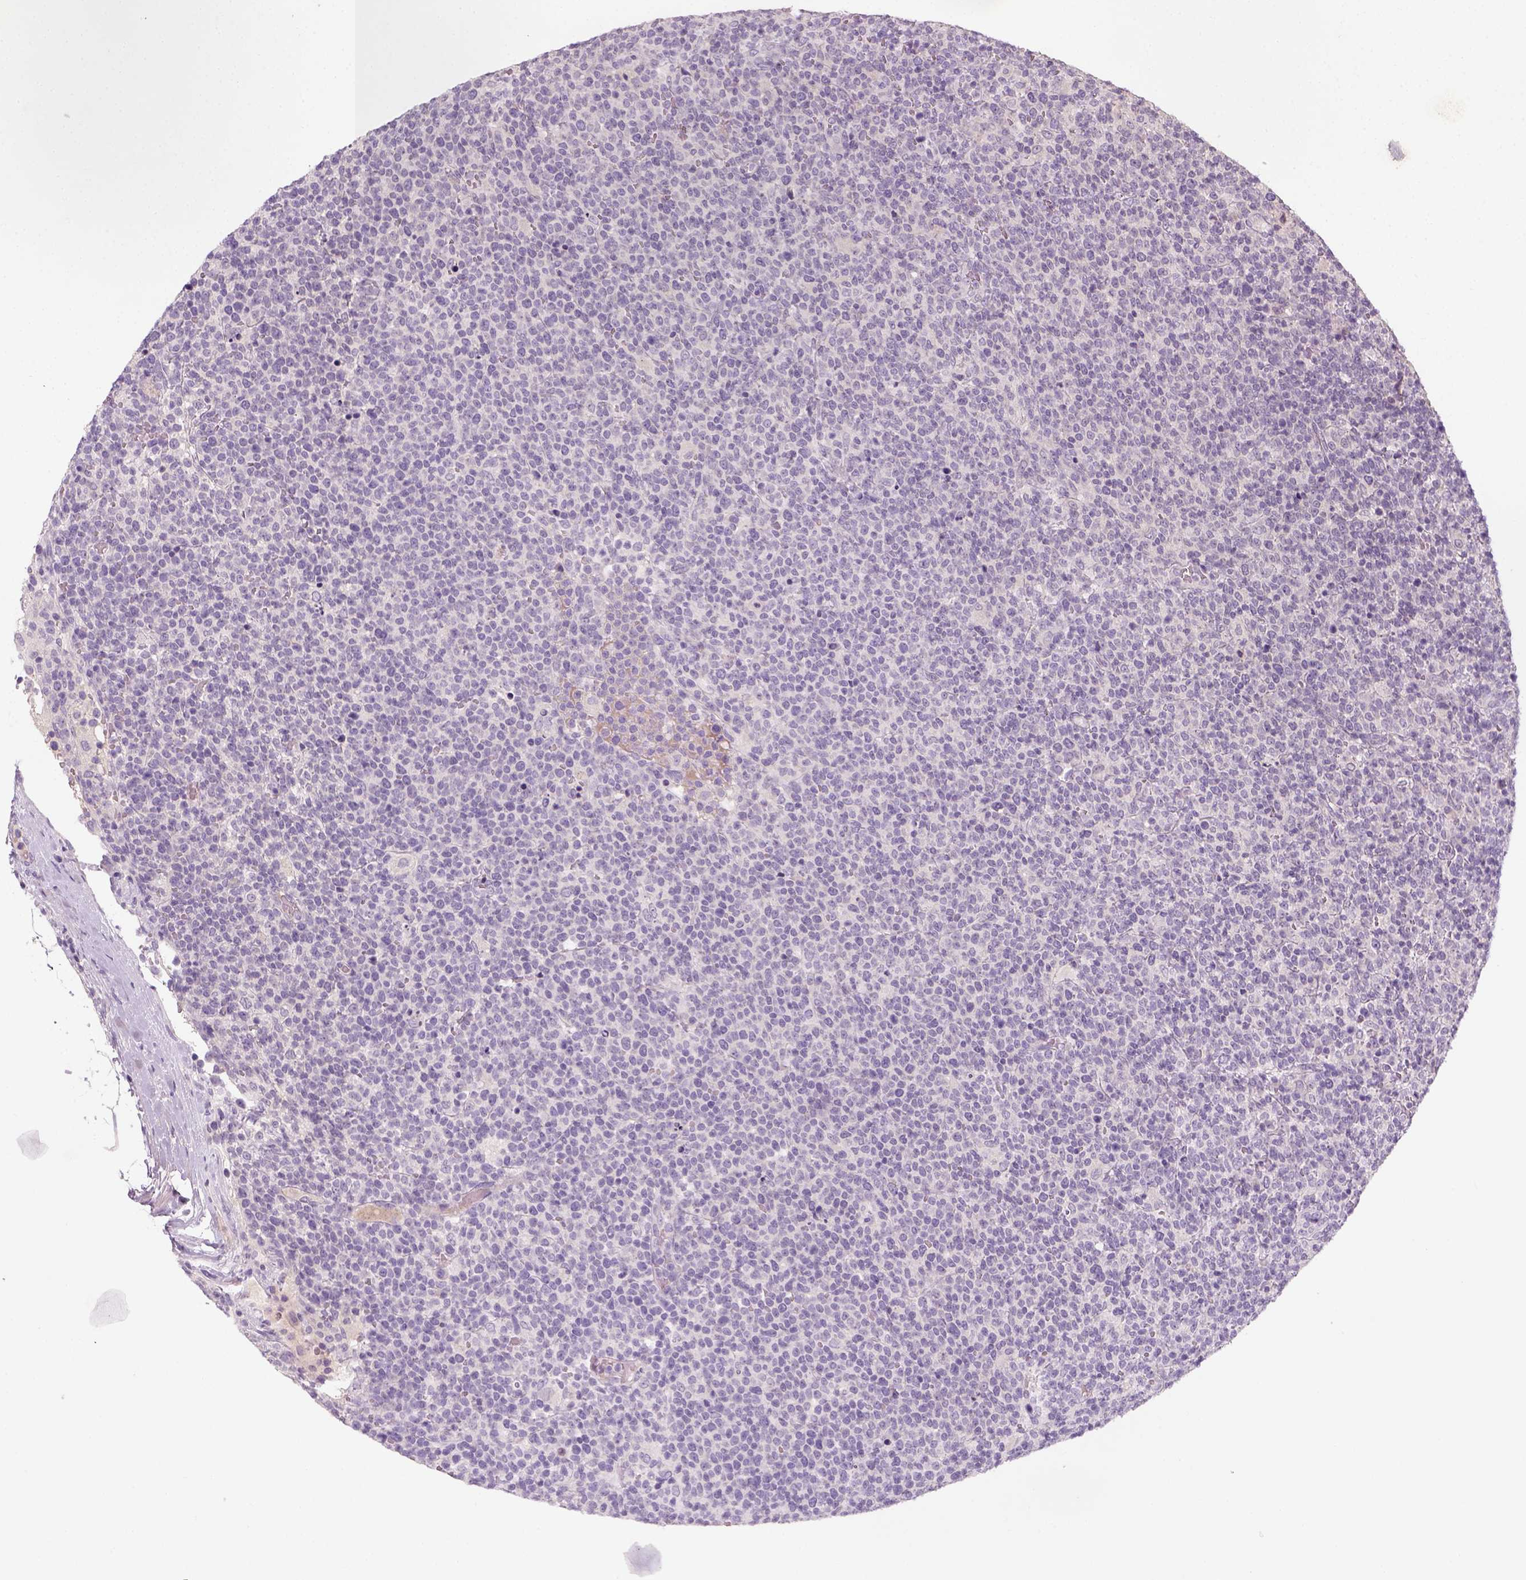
{"staining": {"intensity": "negative", "quantity": "none", "location": "none"}, "tissue": "lymphoma", "cell_type": "Tumor cells", "image_type": "cancer", "snomed": [{"axis": "morphology", "description": "Malignant lymphoma, non-Hodgkin's type, High grade"}, {"axis": "topography", "description": "Lymph node"}], "caption": "The image reveals no significant staining in tumor cells of lymphoma.", "gene": "GFI1B", "patient": {"sex": "male", "age": 61}}